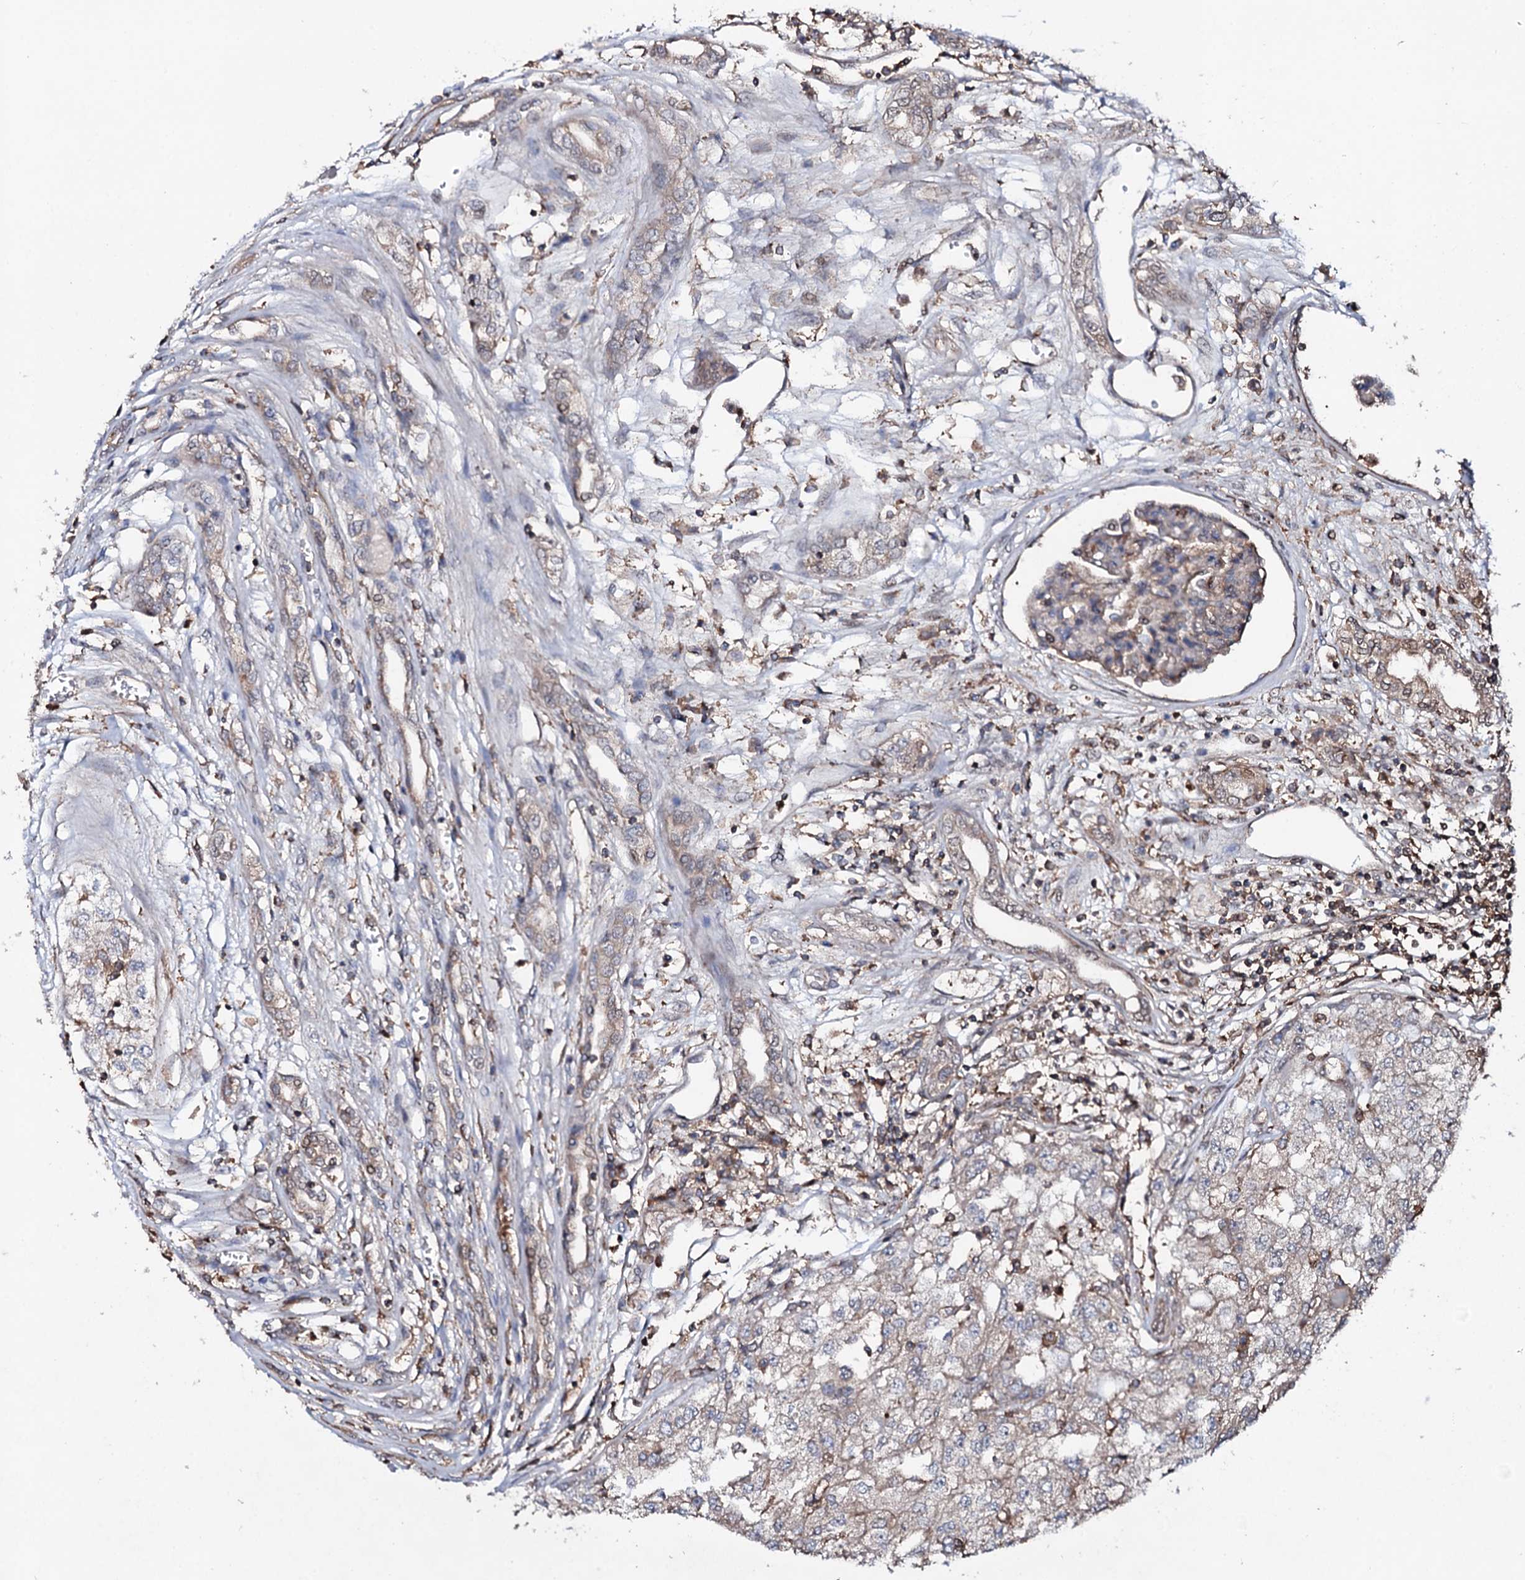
{"staining": {"intensity": "negative", "quantity": "none", "location": "none"}, "tissue": "renal cancer", "cell_type": "Tumor cells", "image_type": "cancer", "snomed": [{"axis": "morphology", "description": "Adenocarcinoma, NOS"}, {"axis": "topography", "description": "Kidney"}], "caption": "Immunohistochemistry (IHC) image of neoplastic tissue: human adenocarcinoma (renal) stained with DAB demonstrates no significant protein positivity in tumor cells.", "gene": "COG6", "patient": {"sex": "female", "age": 54}}